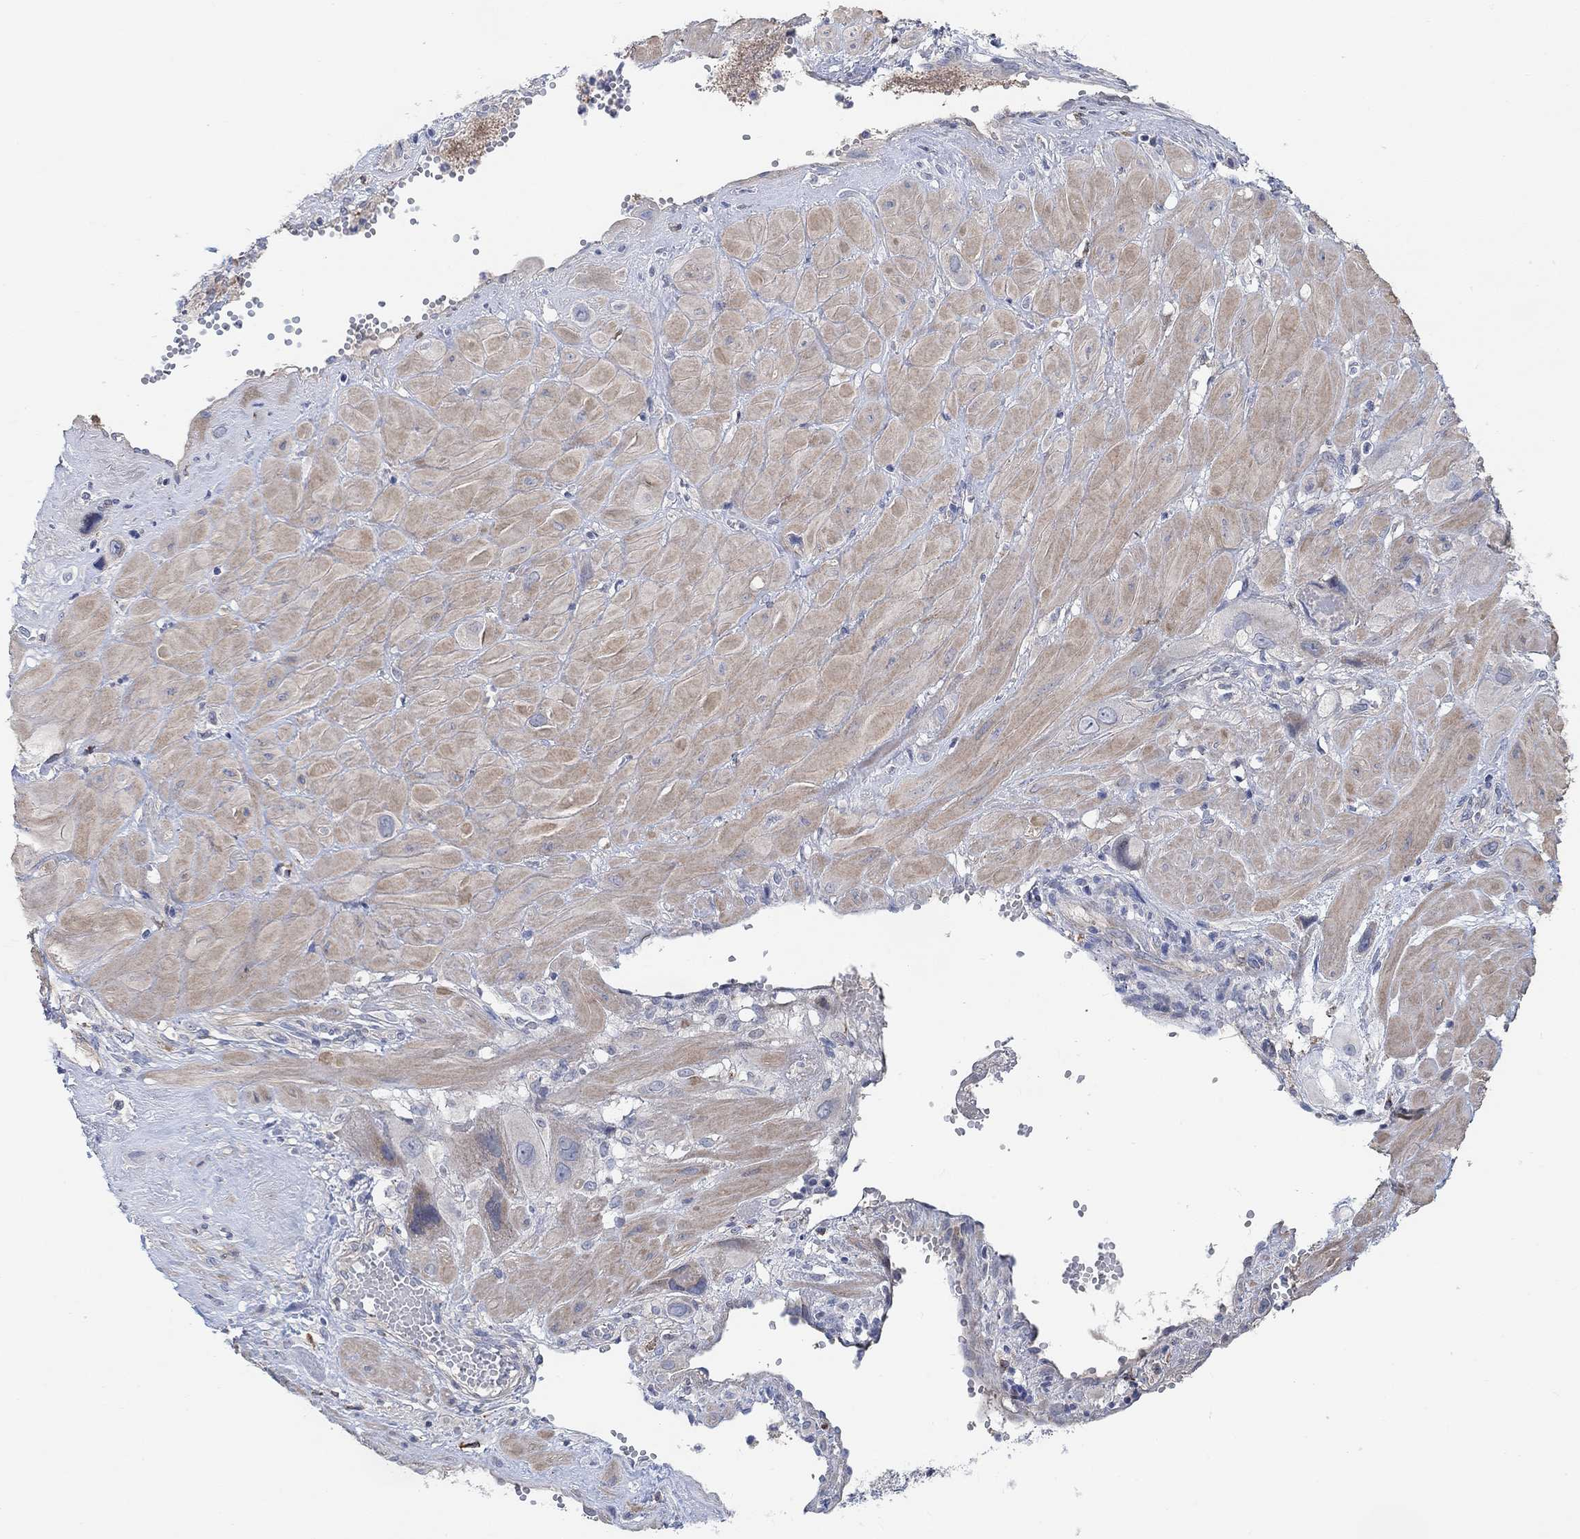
{"staining": {"intensity": "negative", "quantity": "none", "location": "none"}, "tissue": "cervical cancer", "cell_type": "Tumor cells", "image_type": "cancer", "snomed": [{"axis": "morphology", "description": "Squamous cell carcinoma, NOS"}, {"axis": "topography", "description": "Cervix"}], "caption": "Squamous cell carcinoma (cervical) was stained to show a protein in brown. There is no significant staining in tumor cells.", "gene": "HCRTR1", "patient": {"sex": "female", "age": 34}}